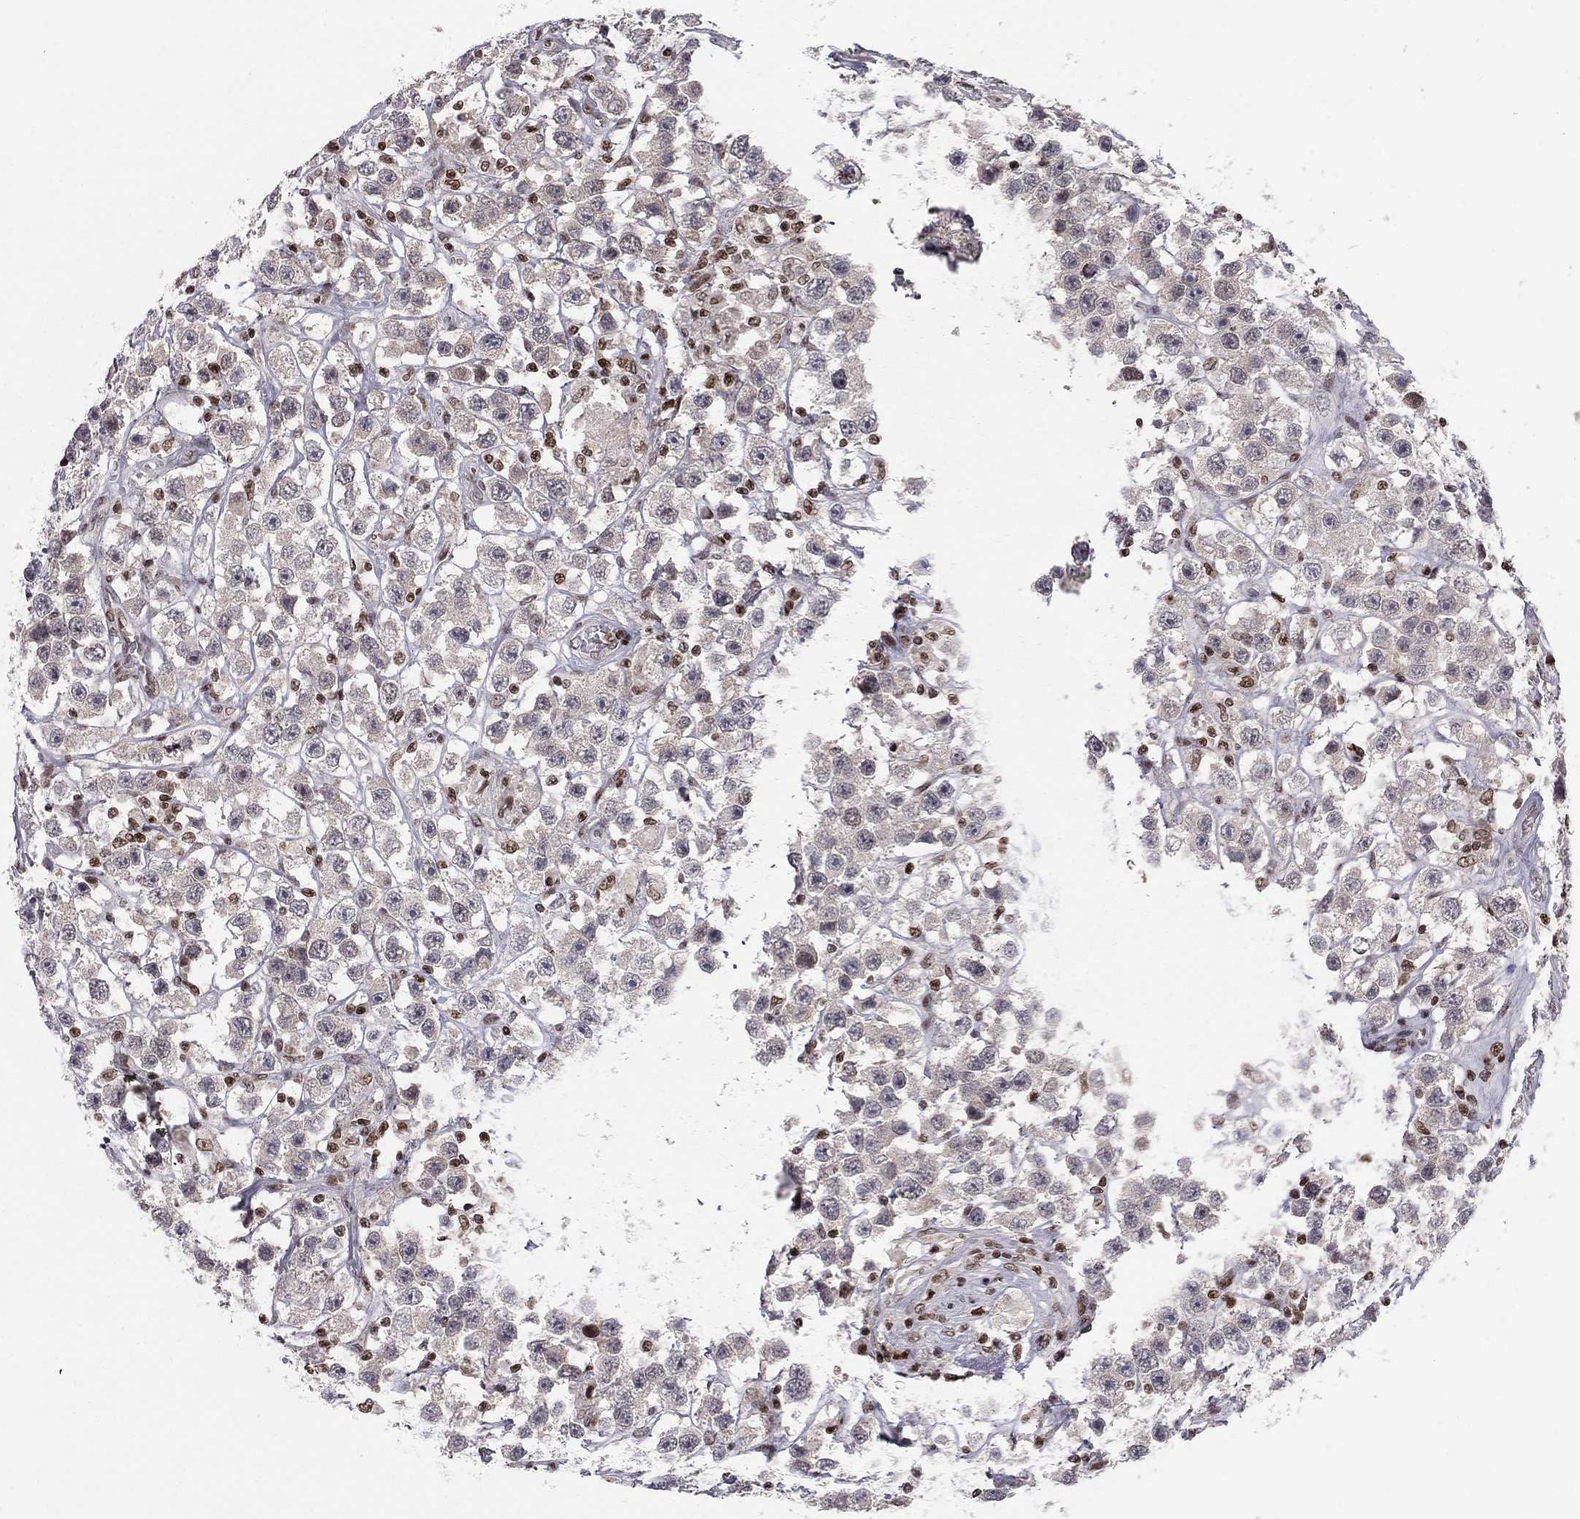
{"staining": {"intensity": "negative", "quantity": "none", "location": "none"}, "tissue": "testis cancer", "cell_type": "Tumor cells", "image_type": "cancer", "snomed": [{"axis": "morphology", "description": "Seminoma, NOS"}, {"axis": "topography", "description": "Testis"}], "caption": "IHC histopathology image of seminoma (testis) stained for a protein (brown), which exhibits no staining in tumor cells. The staining was performed using DAB (3,3'-diaminobenzidine) to visualize the protein expression in brown, while the nuclei were stained in blue with hematoxylin (Magnification: 20x).", "gene": "RNASEH2C", "patient": {"sex": "male", "age": 45}}